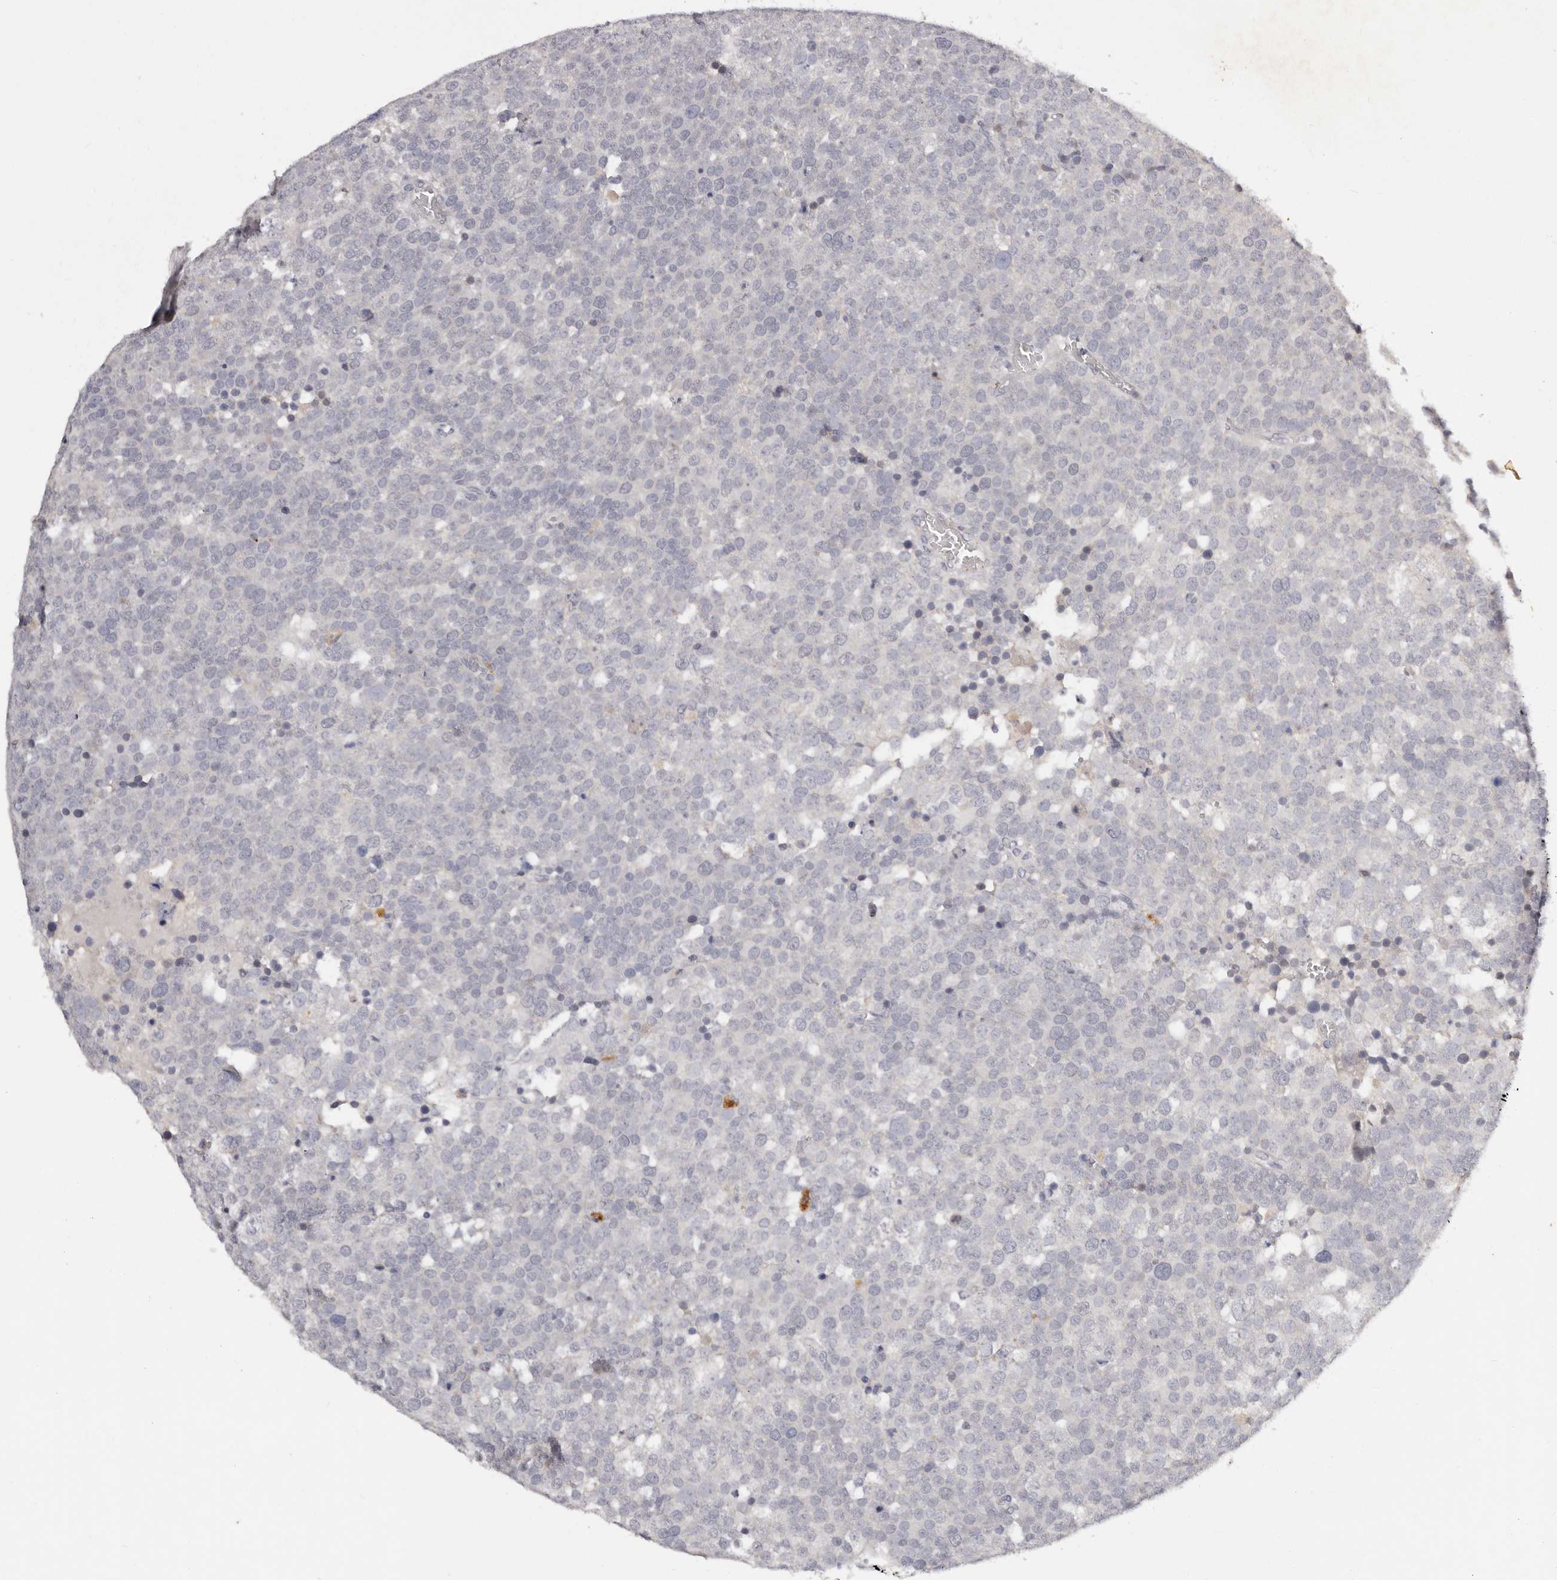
{"staining": {"intensity": "negative", "quantity": "none", "location": "none"}, "tissue": "testis cancer", "cell_type": "Tumor cells", "image_type": "cancer", "snomed": [{"axis": "morphology", "description": "Seminoma, NOS"}, {"axis": "topography", "description": "Testis"}], "caption": "The image displays no significant positivity in tumor cells of seminoma (testis).", "gene": "MRPS33", "patient": {"sex": "male", "age": 71}}